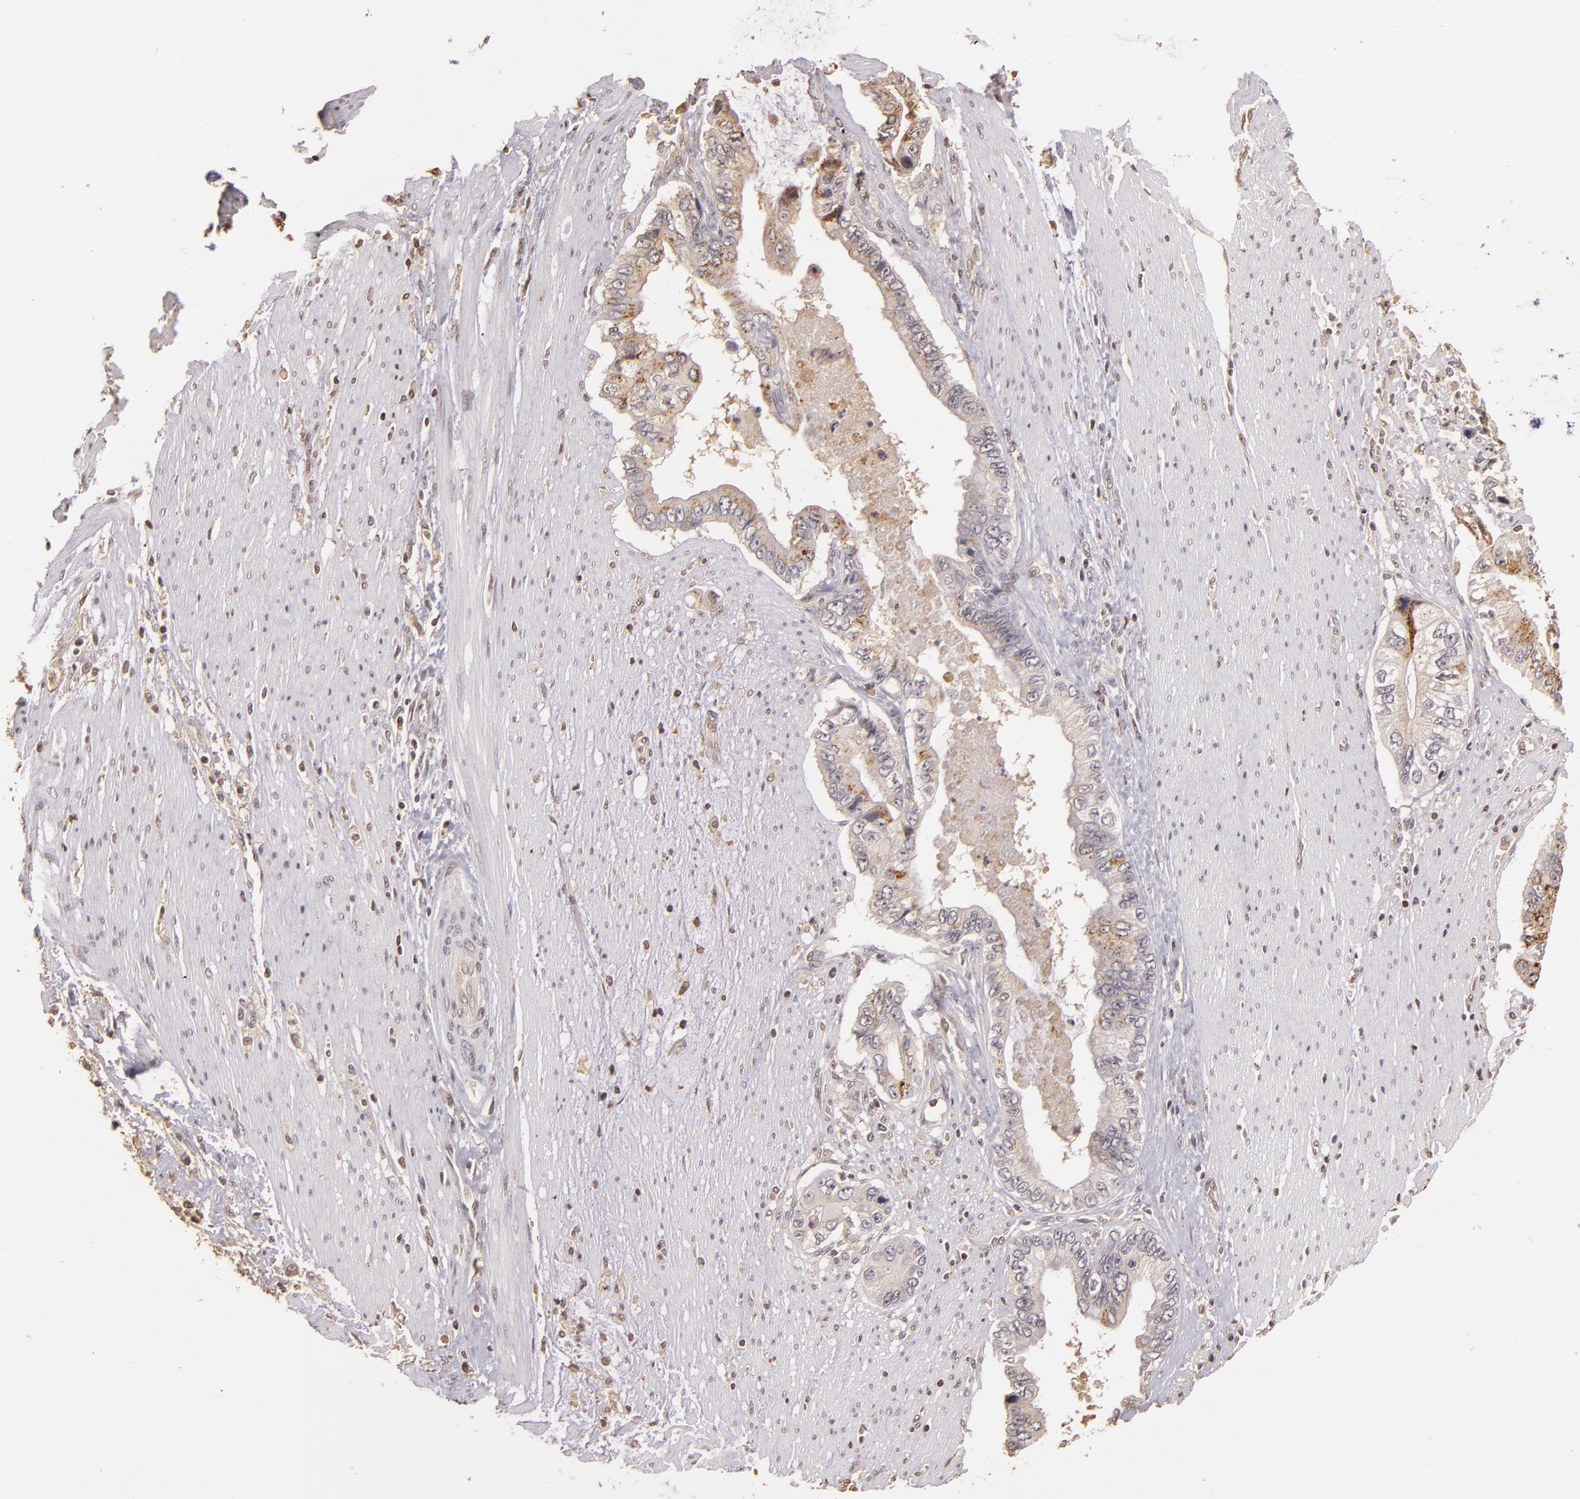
{"staining": {"intensity": "weak", "quantity": "25%-75%", "location": "cytoplasmic/membranous"}, "tissue": "pancreatic cancer", "cell_type": "Tumor cells", "image_type": "cancer", "snomed": [{"axis": "morphology", "description": "Adenocarcinoma, NOS"}, {"axis": "topography", "description": "Pancreas"}, {"axis": "topography", "description": "Stomach, upper"}], "caption": "Immunohistochemistry (IHC) image of neoplastic tissue: adenocarcinoma (pancreatic) stained using immunohistochemistry exhibits low levels of weak protein expression localized specifically in the cytoplasmic/membranous of tumor cells, appearing as a cytoplasmic/membranous brown color.", "gene": "ARPC2", "patient": {"sex": "male", "age": 77}}